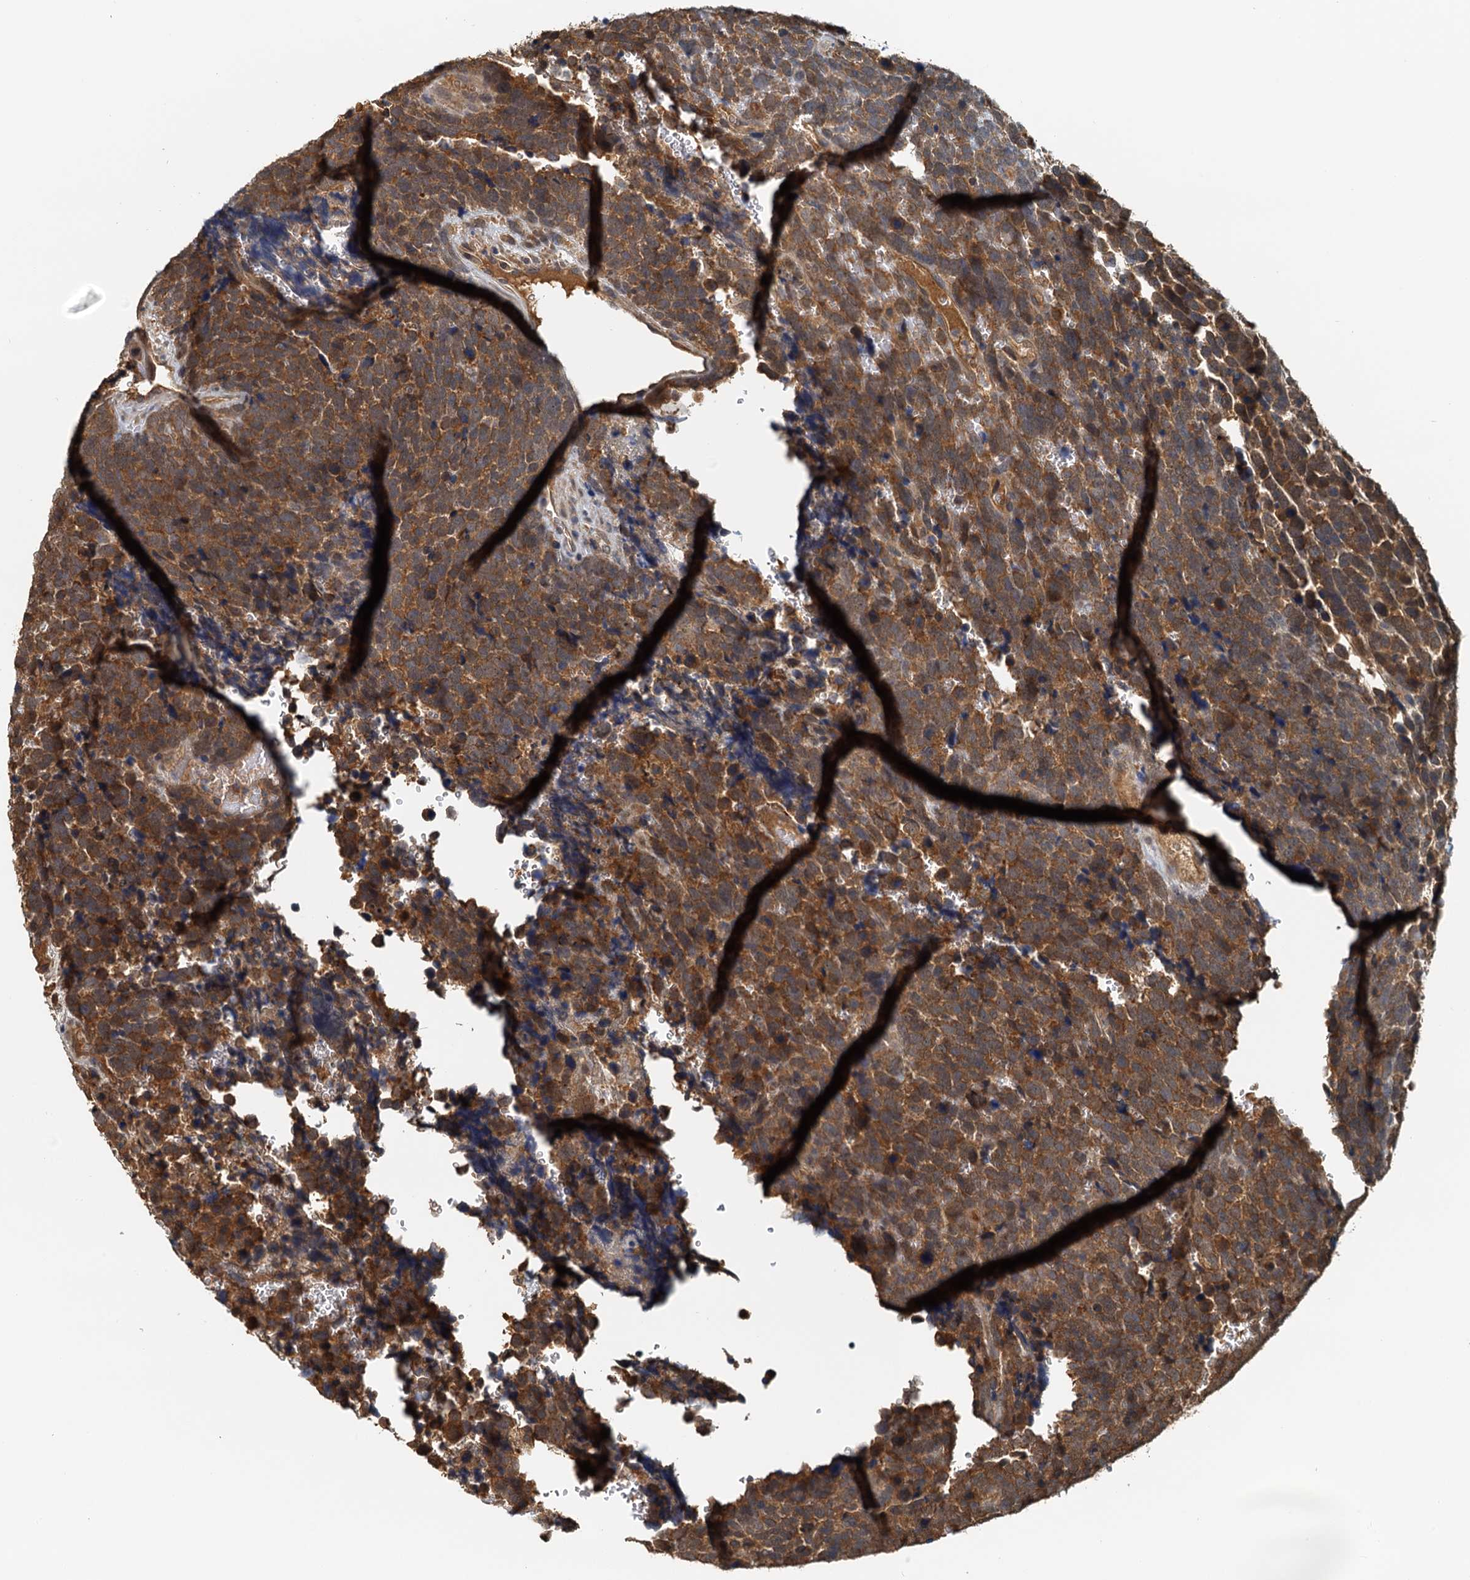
{"staining": {"intensity": "moderate", "quantity": ">75%", "location": "cytoplasmic/membranous"}, "tissue": "urothelial cancer", "cell_type": "Tumor cells", "image_type": "cancer", "snomed": [{"axis": "morphology", "description": "Urothelial carcinoma, High grade"}, {"axis": "topography", "description": "Urinary bladder"}], "caption": "An immunohistochemistry (IHC) image of neoplastic tissue is shown. Protein staining in brown shows moderate cytoplasmic/membranous positivity in urothelial carcinoma (high-grade) within tumor cells.", "gene": "UBL7", "patient": {"sex": "female", "age": 82}}